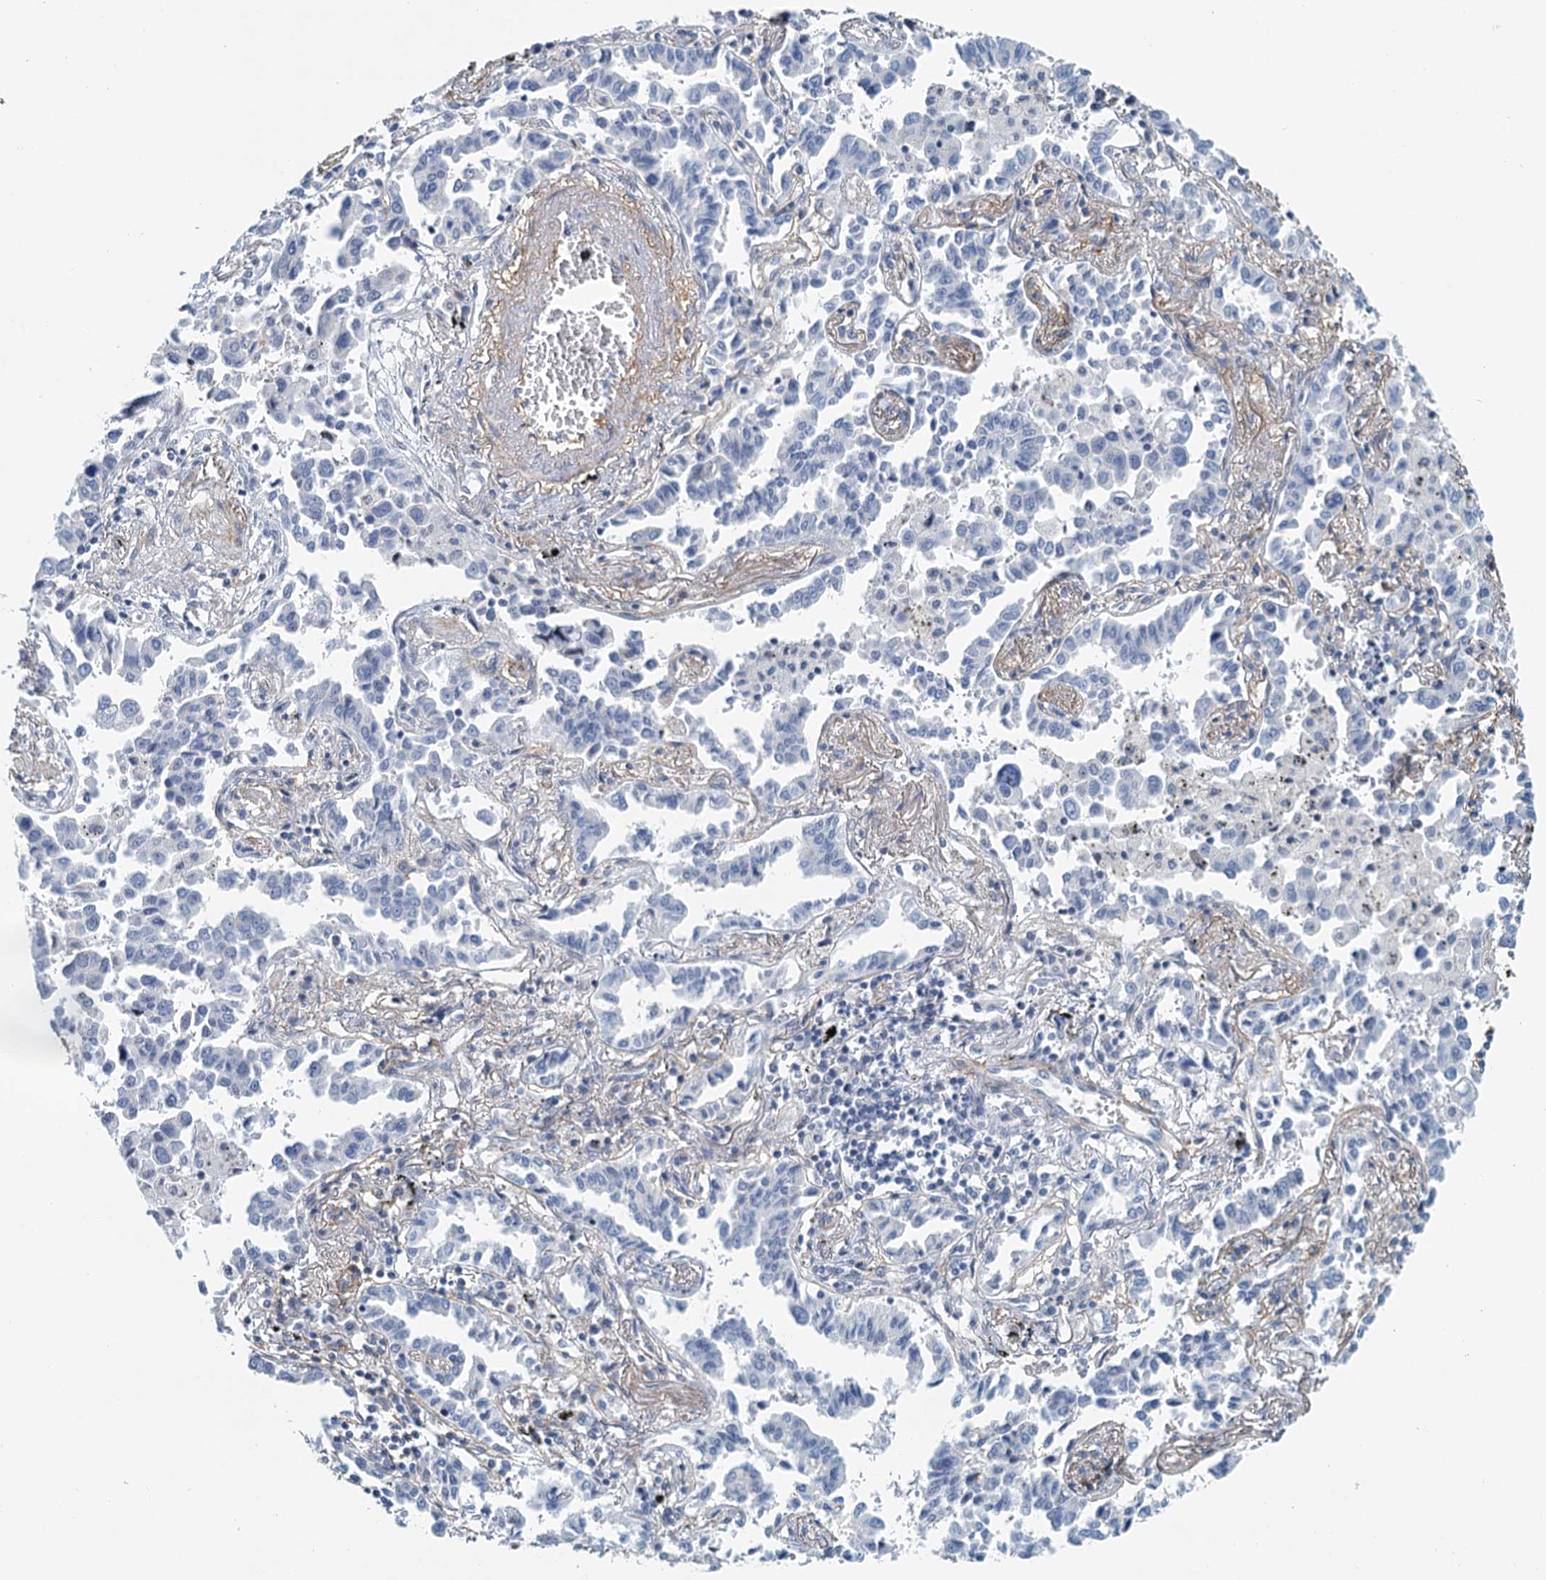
{"staining": {"intensity": "negative", "quantity": "none", "location": "none"}, "tissue": "lung cancer", "cell_type": "Tumor cells", "image_type": "cancer", "snomed": [{"axis": "morphology", "description": "Adenocarcinoma, NOS"}, {"axis": "topography", "description": "Lung"}], "caption": "Tumor cells show no significant staining in lung cancer.", "gene": "ZNF527", "patient": {"sex": "male", "age": 67}}